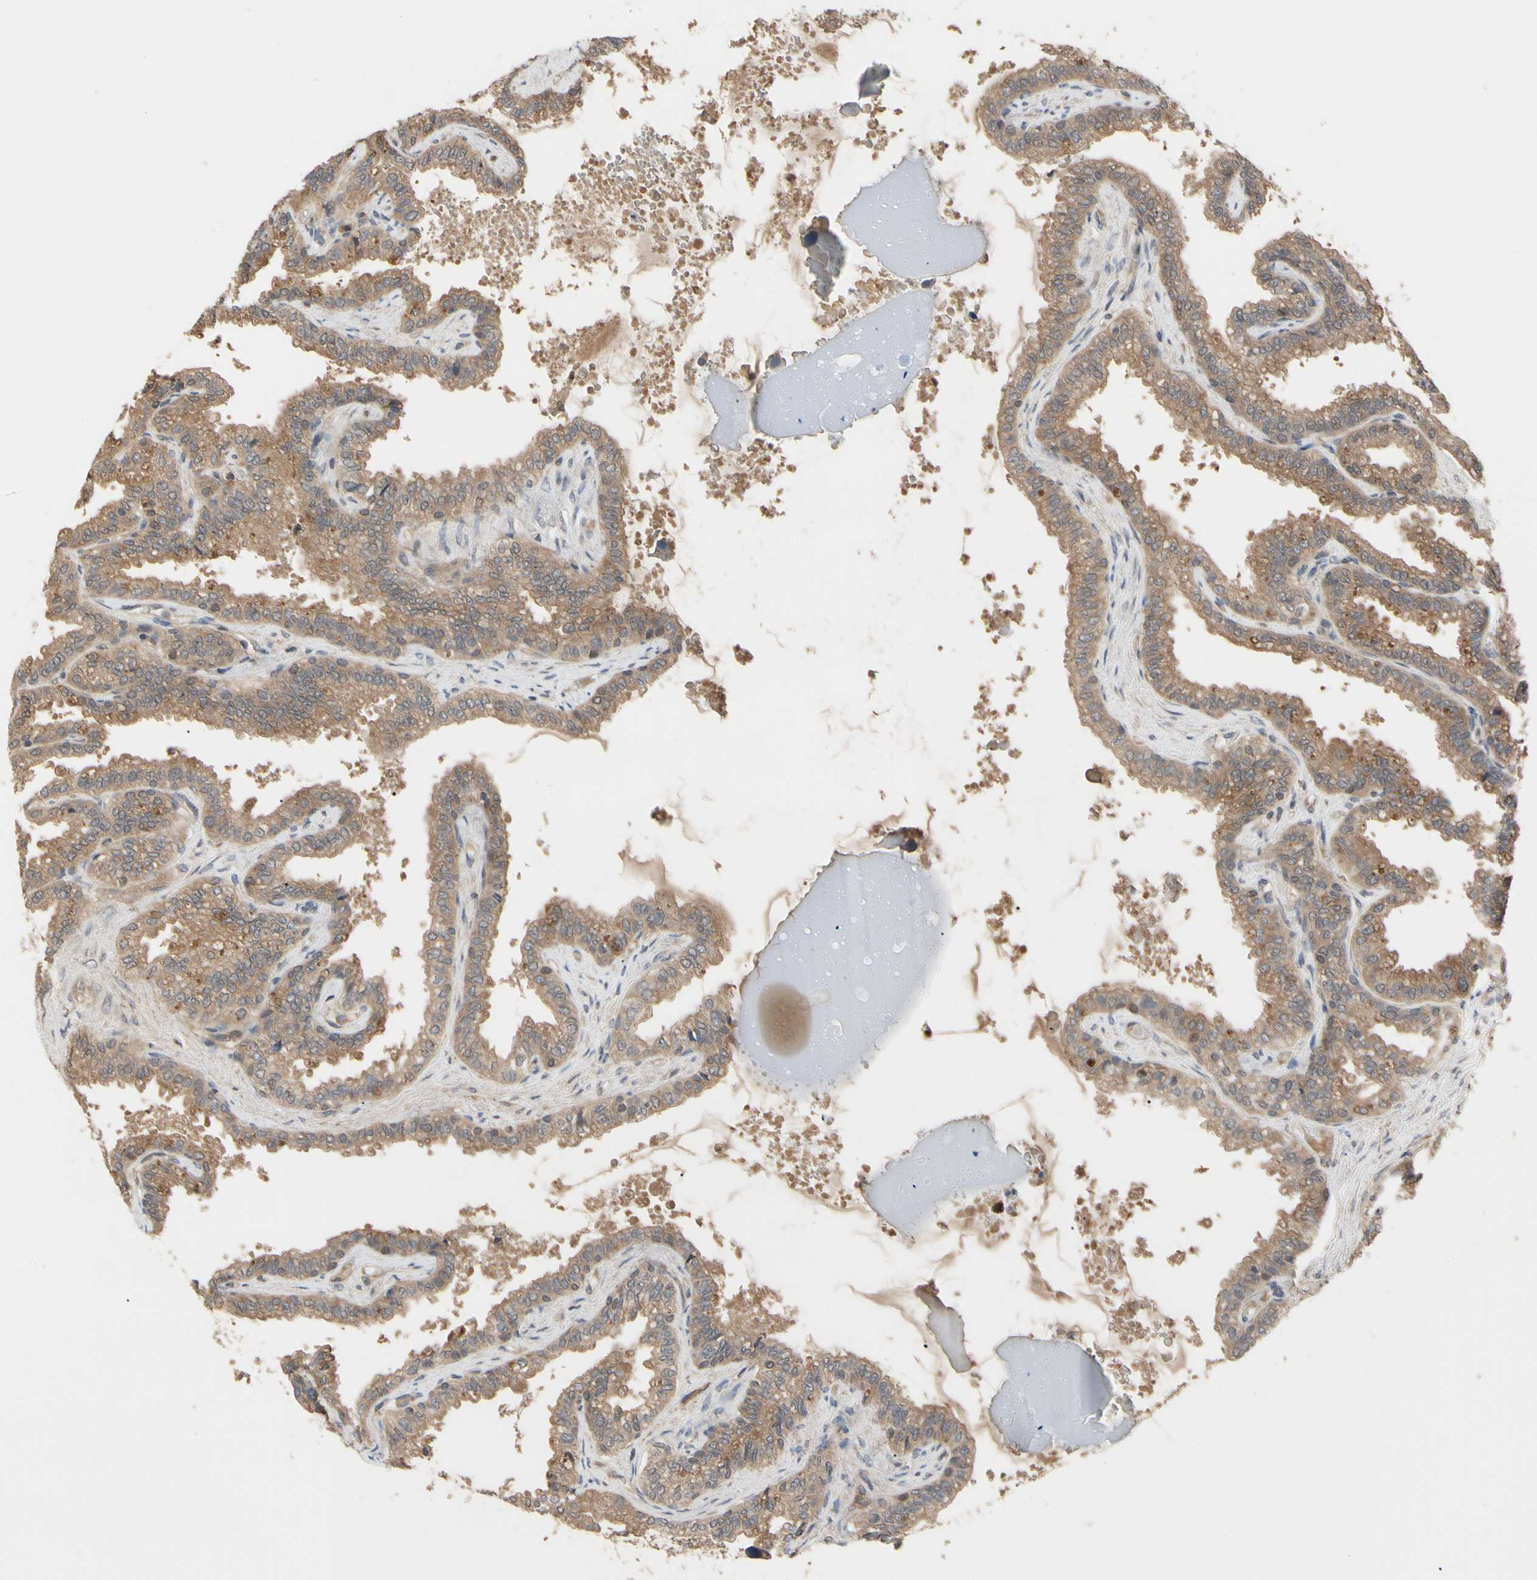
{"staining": {"intensity": "moderate", "quantity": ">75%", "location": "cytoplasmic/membranous"}, "tissue": "seminal vesicle", "cell_type": "Glandular cells", "image_type": "normal", "snomed": [{"axis": "morphology", "description": "Normal tissue, NOS"}, {"axis": "topography", "description": "Seminal veicle"}], "caption": "Seminal vesicle stained with DAB (3,3'-diaminobenzidine) immunohistochemistry (IHC) exhibits medium levels of moderate cytoplasmic/membranous expression in about >75% of glandular cells. (DAB IHC, brown staining for protein, blue staining for nuclei).", "gene": "CYTIP", "patient": {"sex": "male", "age": 46}}